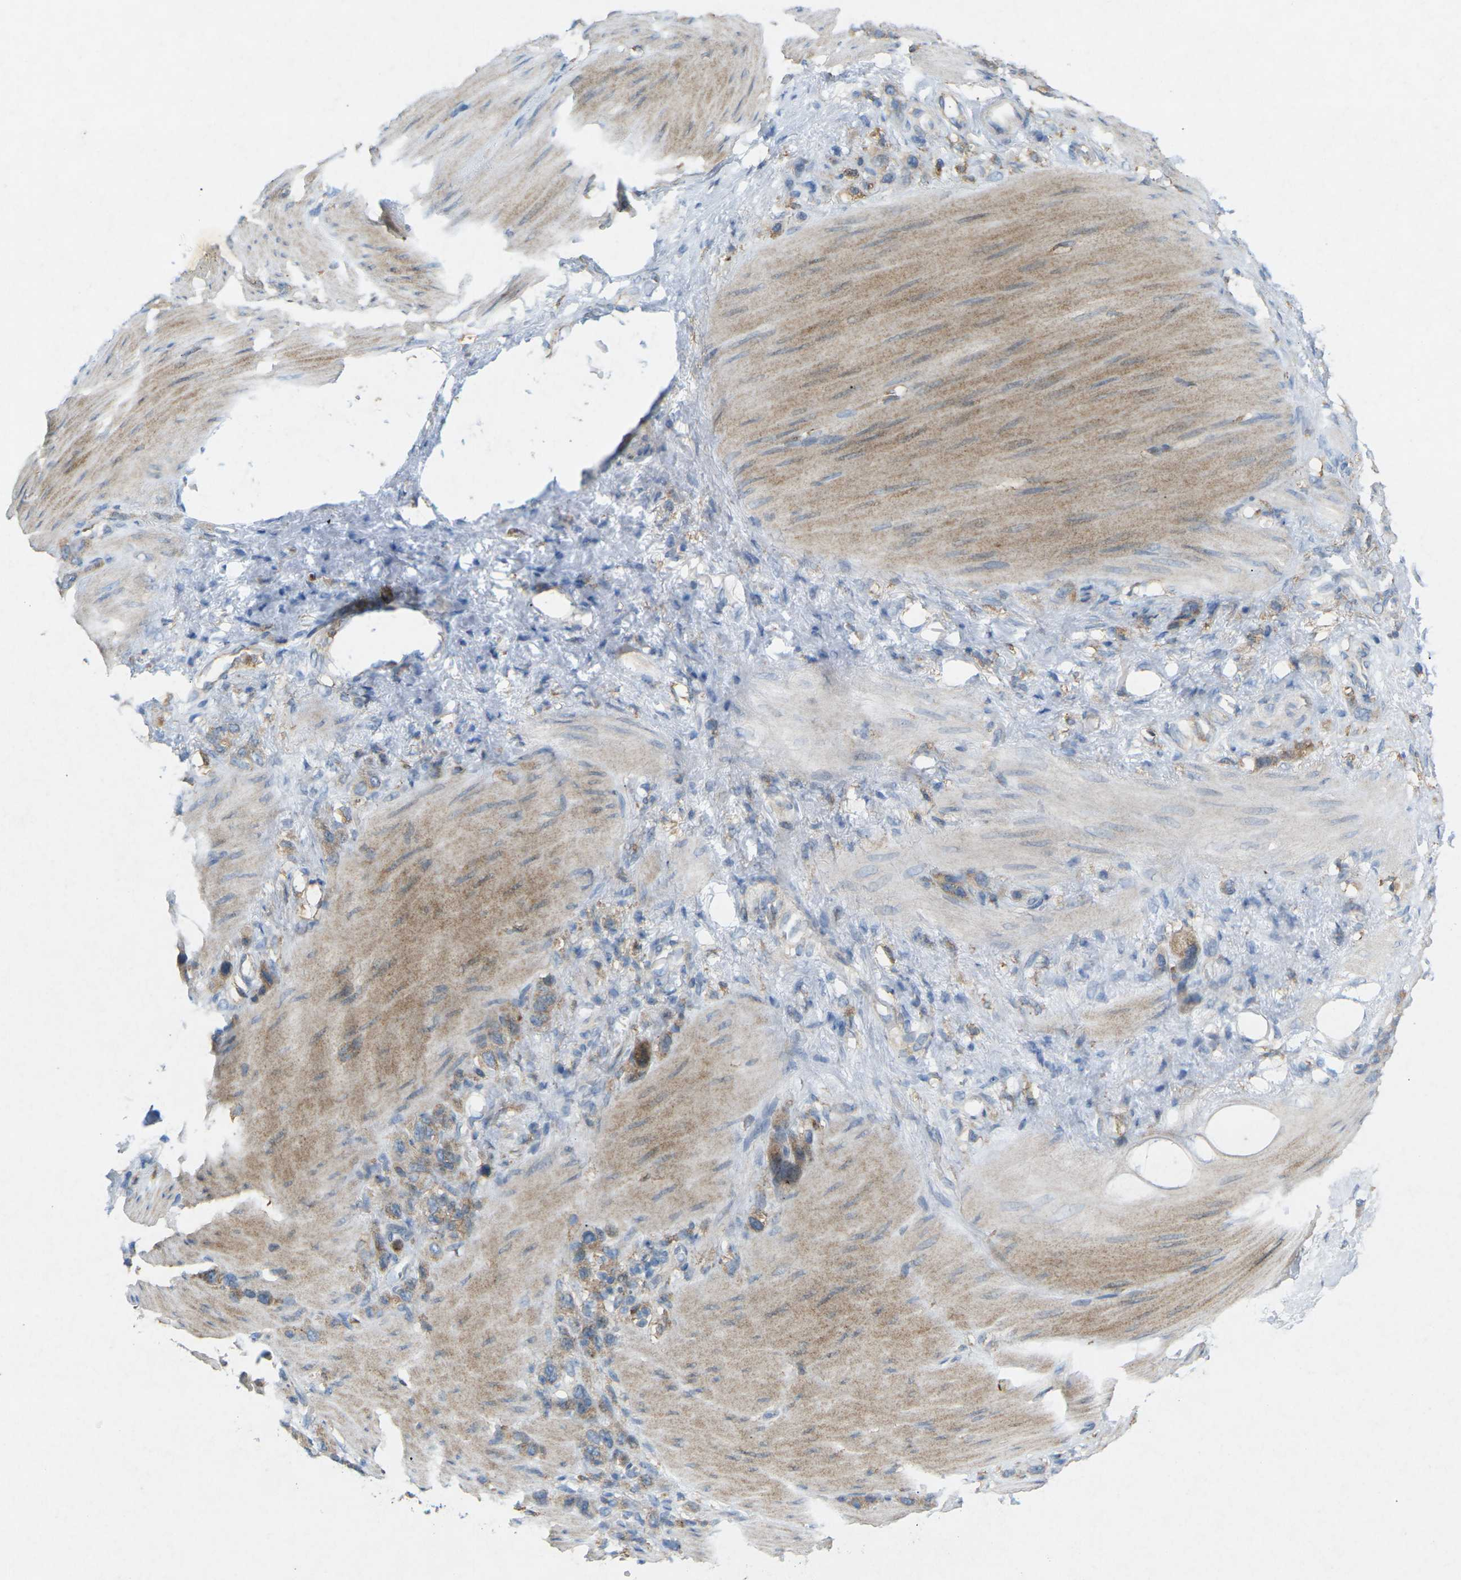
{"staining": {"intensity": "moderate", "quantity": "25%-75%", "location": "cytoplasmic/membranous"}, "tissue": "stomach cancer", "cell_type": "Tumor cells", "image_type": "cancer", "snomed": [{"axis": "morphology", "description": "Adenocarcinoma, NOS"}, {"axis": "morphology", "description": "Adenocarcinoma, High grade"}, {"axis": "topography", "description": "Stomach, upper"}, {"axis": "topography", "description": "Stomach, lower"}], "caption": "Stomach cancer (high-grade adenocarcinoma) was stained to show a protein in brown. There is medium levels of moderate cytoplasmic/membranous staining in about 25%-75% of tumor cells.", "gene": "STK11", "patient": {"sex": "female", "age": 65}}